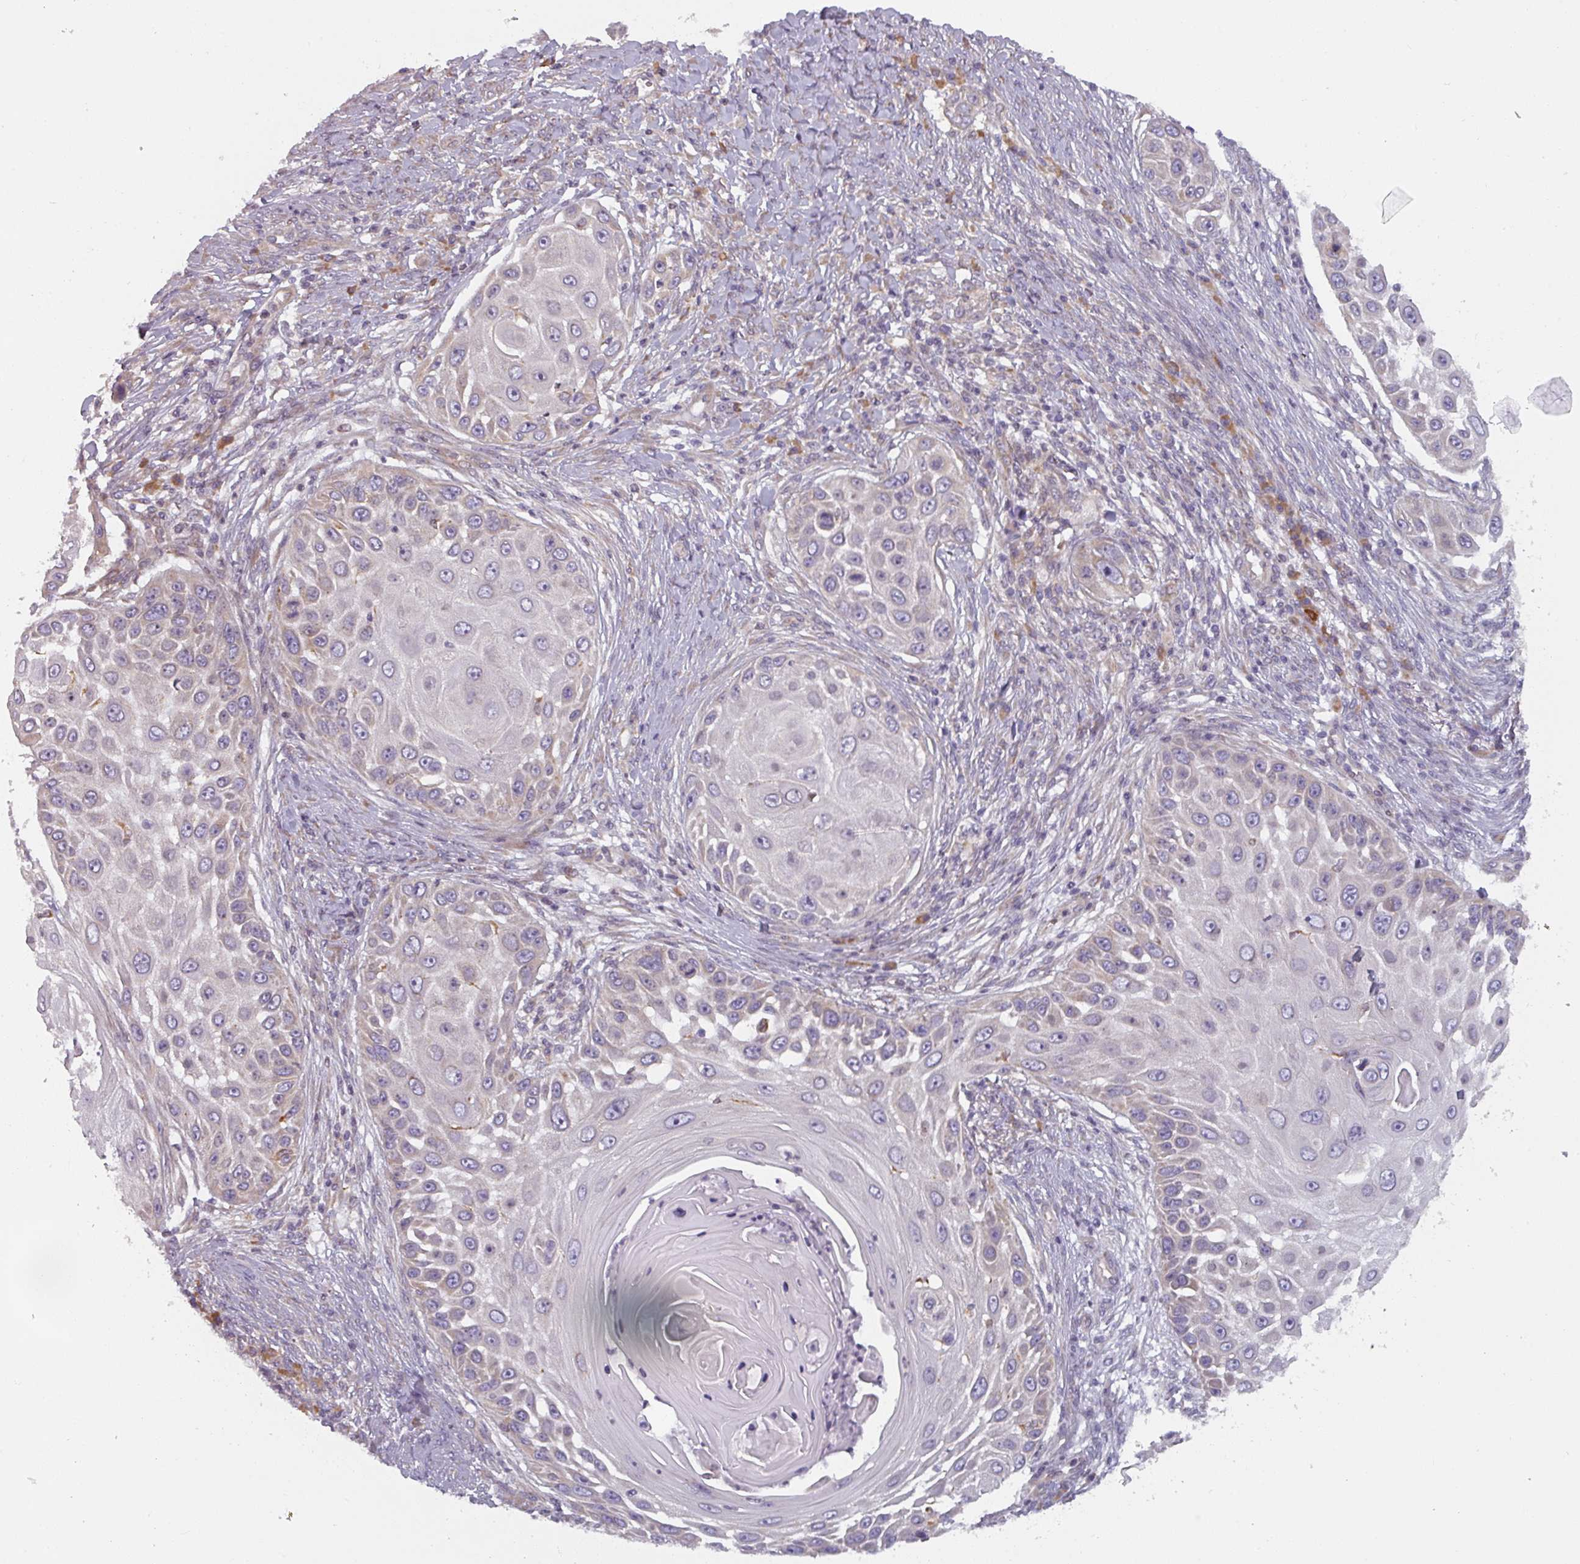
{"staining": {"intensity": "negative", "quantity": "none", "location": "none"}, "tissue": "skin cancer", "cell_type": "Tumor cells", "image_type": "cancer", "snomed": [{"axis": "morphology", "description": "Squamous cell carcinoma, NOS"}, {"axis": "topography", "description": "Skin"}], "caption": "DAB immunohistochemical staining of skin squamous cell carcinoma reveals no significant positivity in tumor cells.", "gene": "TAPT1", "patient": {"sex": "female", "age": 44}}